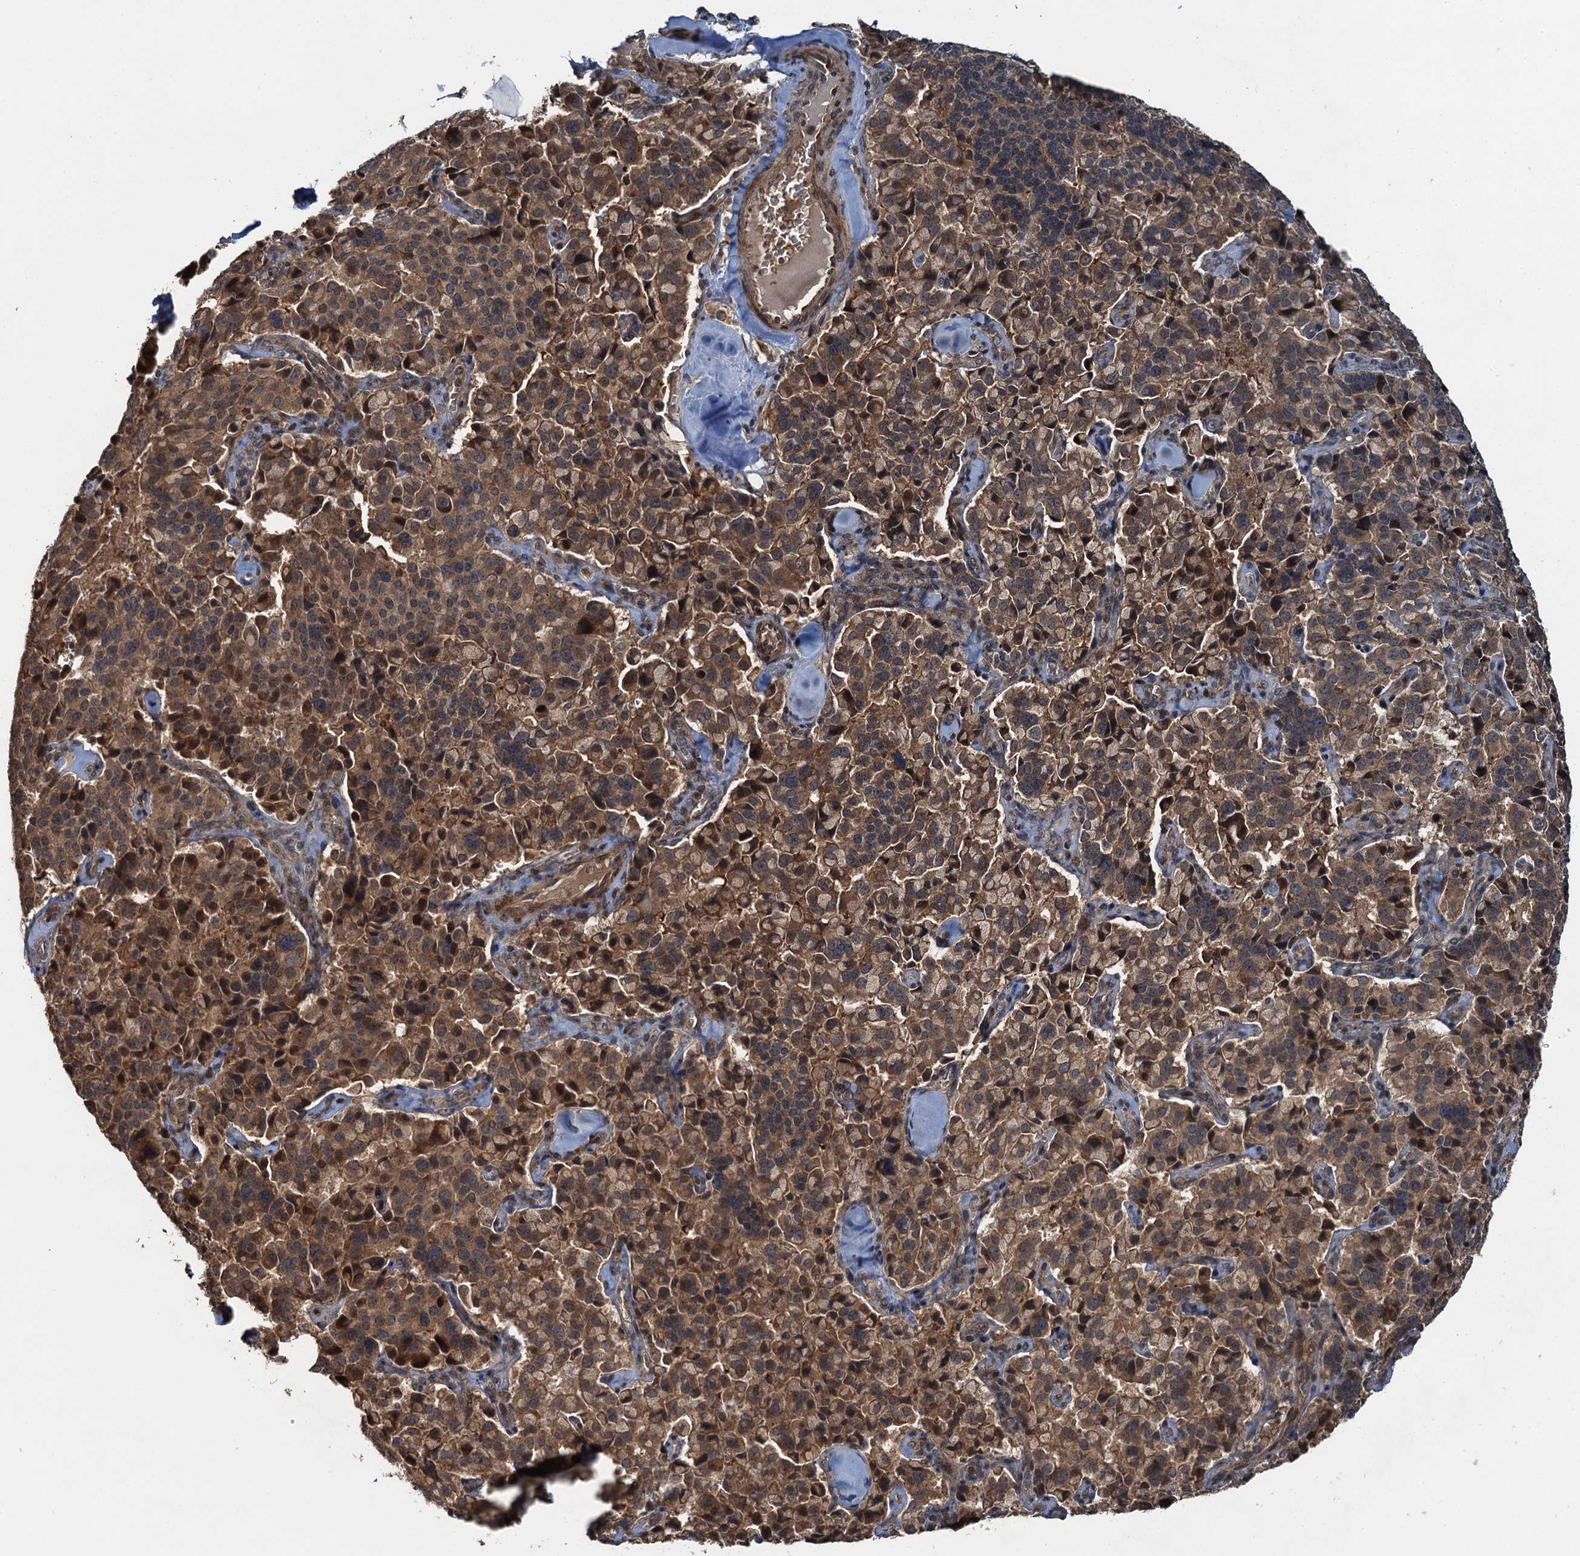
{"staining": {"intensity": "moderate", "quantity": ">75%", "location": "cytoplasmic/membranous"}, "tissue": "pancreatic cancer", "cell_type": "Tumor cells", "image_type": "cancer", "snomed": [{"axis": "morphology", "description": "Adenocarcinoma, NOS"}, {"axis": "topography", "description": "Pancreas"}], "caption": "Immunohistochemical staining of pancreatic cancer (adenocarcinoma) reveals medium levels of moderate cytoplasmic/membranous staining in approximately >75% of tumor cells.", "gene": "SNX32", "patient": {"sex": "male", "age": 65}}